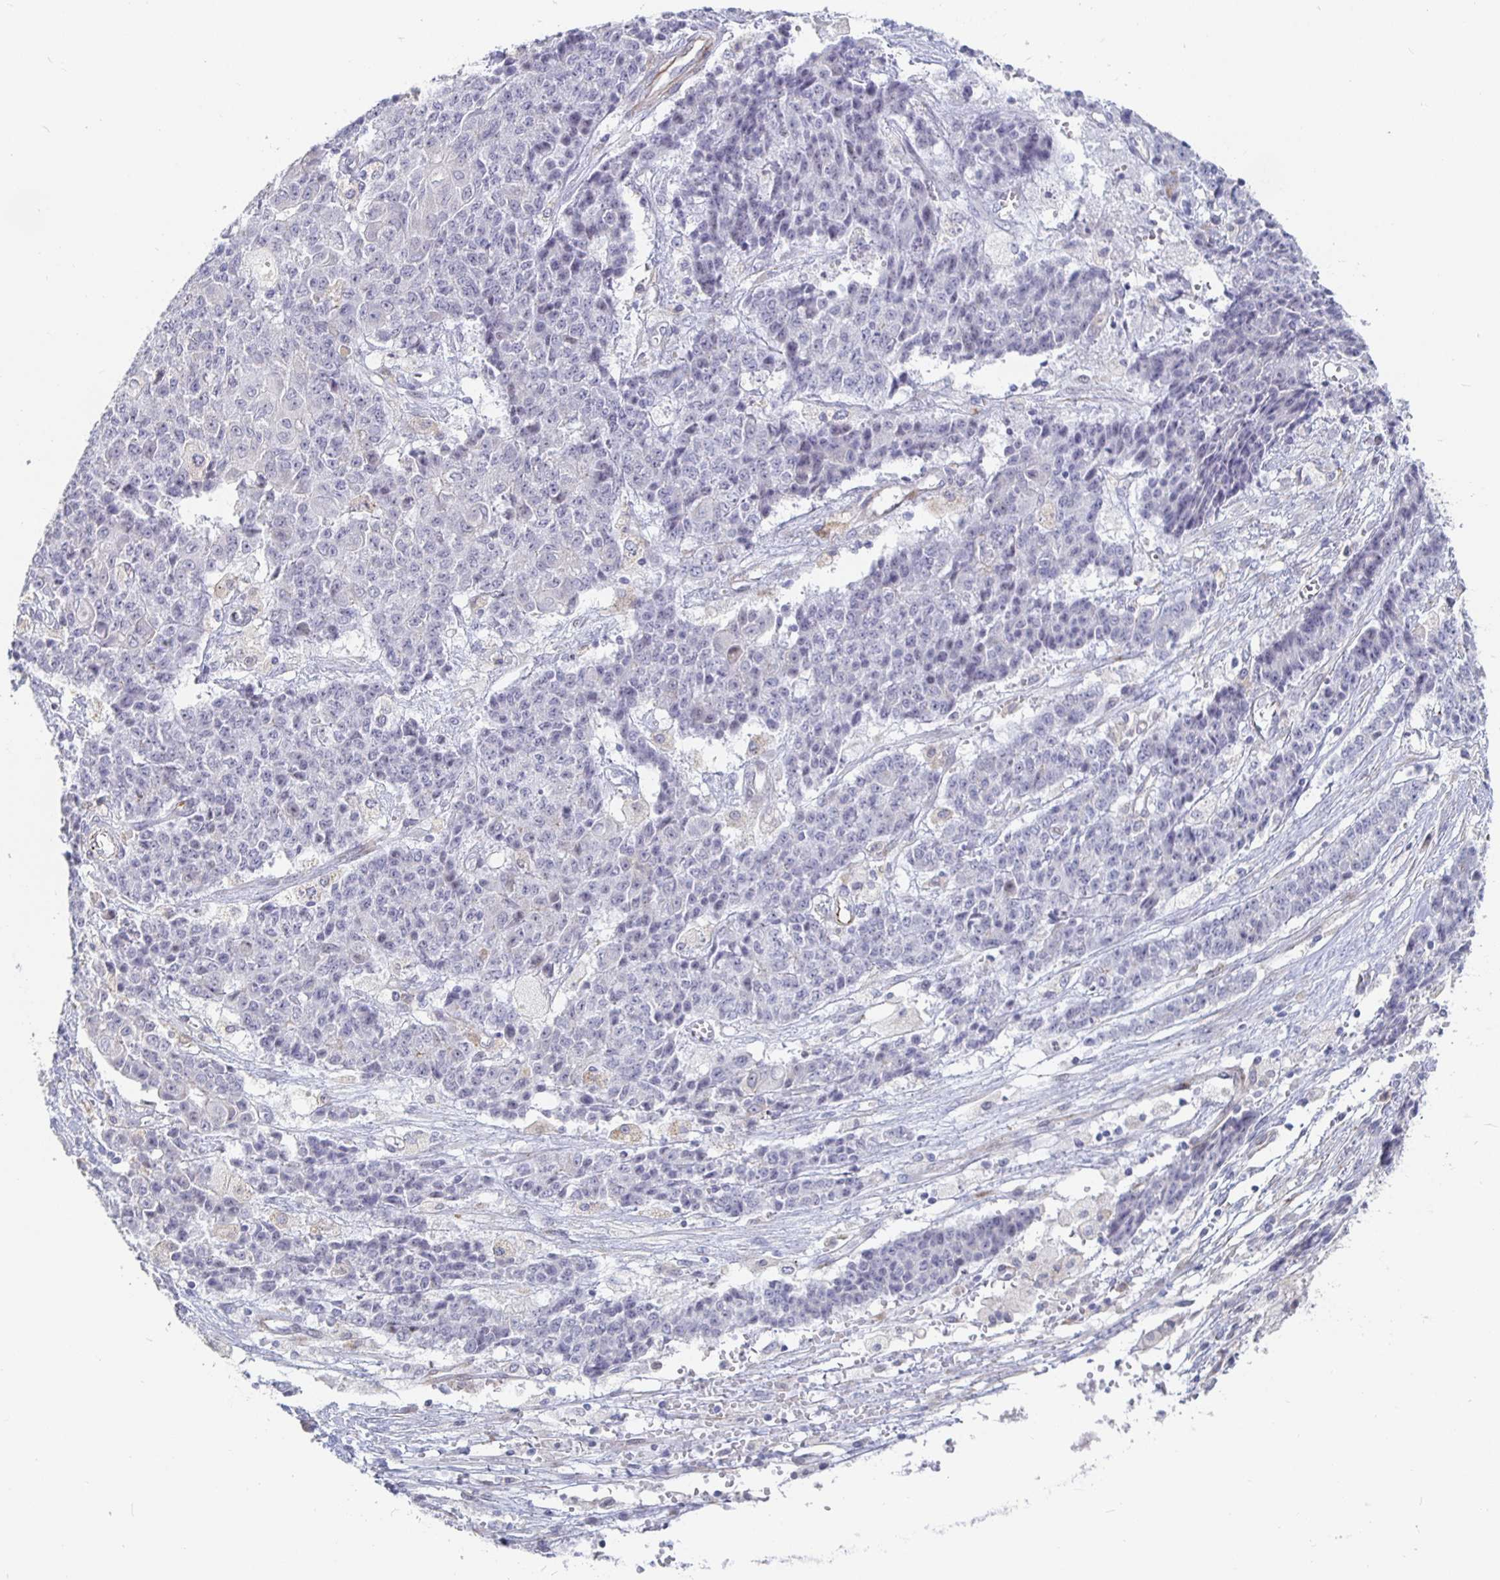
{"staining": {"intensity": "negative", "quantity": "none", "location": "none"}, "tissue": "ovarian cancer", "cell_type": "Tumor cells", "image_type": "cancer", "snomed": [{"axis": "morphology", "description": "Carcinoma, endometroid"}, {"axis": "topography", "description": "Ovary"}], "caption": "Endometroid carcinoma (ovarian) was stained to show a protein in brown. There is no significant expression in tumor cells.", "gene": "S100G", "patient": {"sex": "female", "age": 42}}